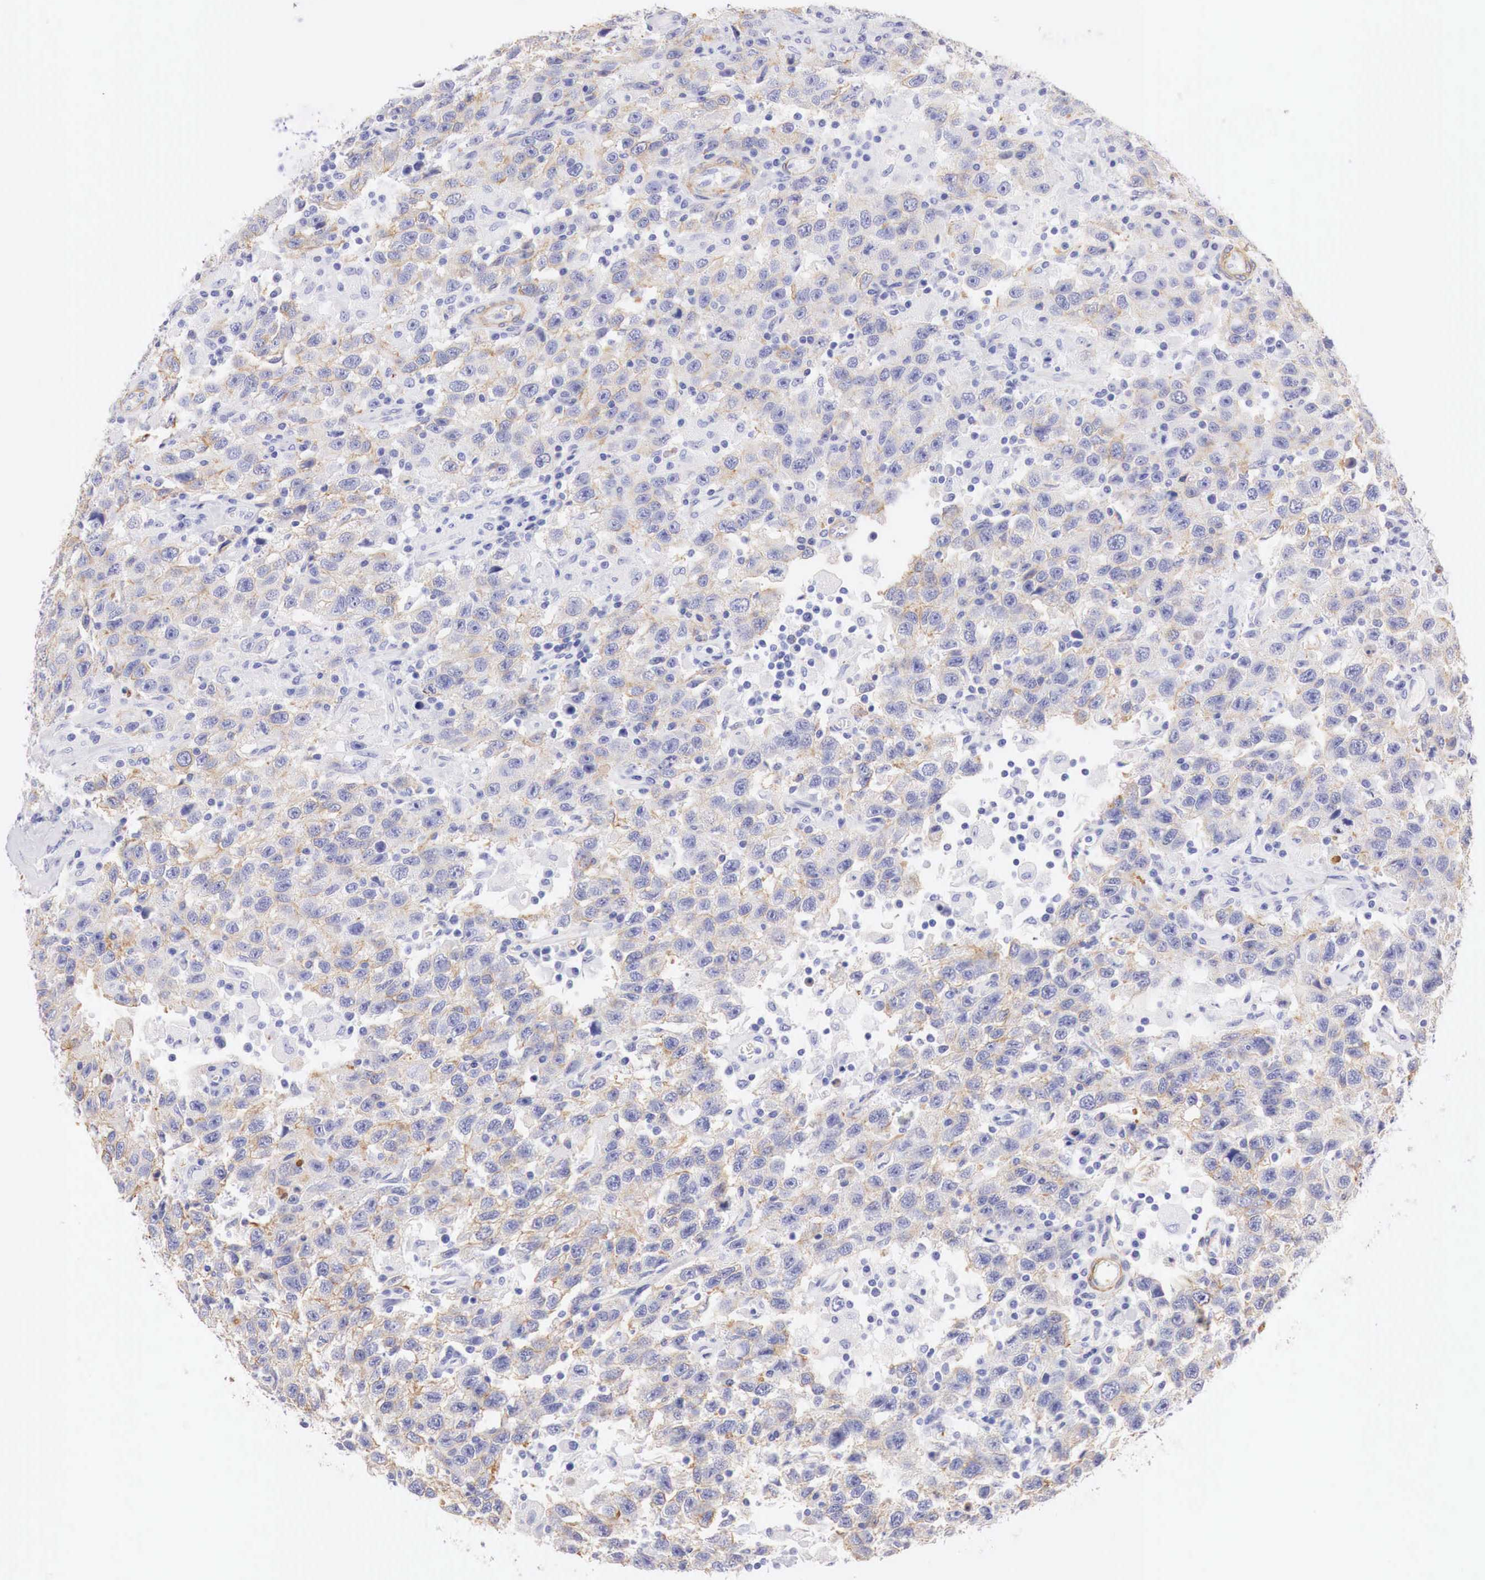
{"staining": {"intensity": "weak", "quantity": "25%-75%", "location": "cytoplasmic/membranous"}, "tissue": "testis cancer", "cell_type": "Tumor cells", "image_type": "cancer", "snomed": [{"axis": "morphology", "description": "Seminoma, NOS"}, {"axis": "topography", "description": "Testis"}], "caption": "Weak cytoplasmic/membranous staining for a protein is present in approximately 25%-75% of tumor cells of testis seminoma using IHC.", "gene": "TPM1", "patient": {"sex": "male", "age": 41}}